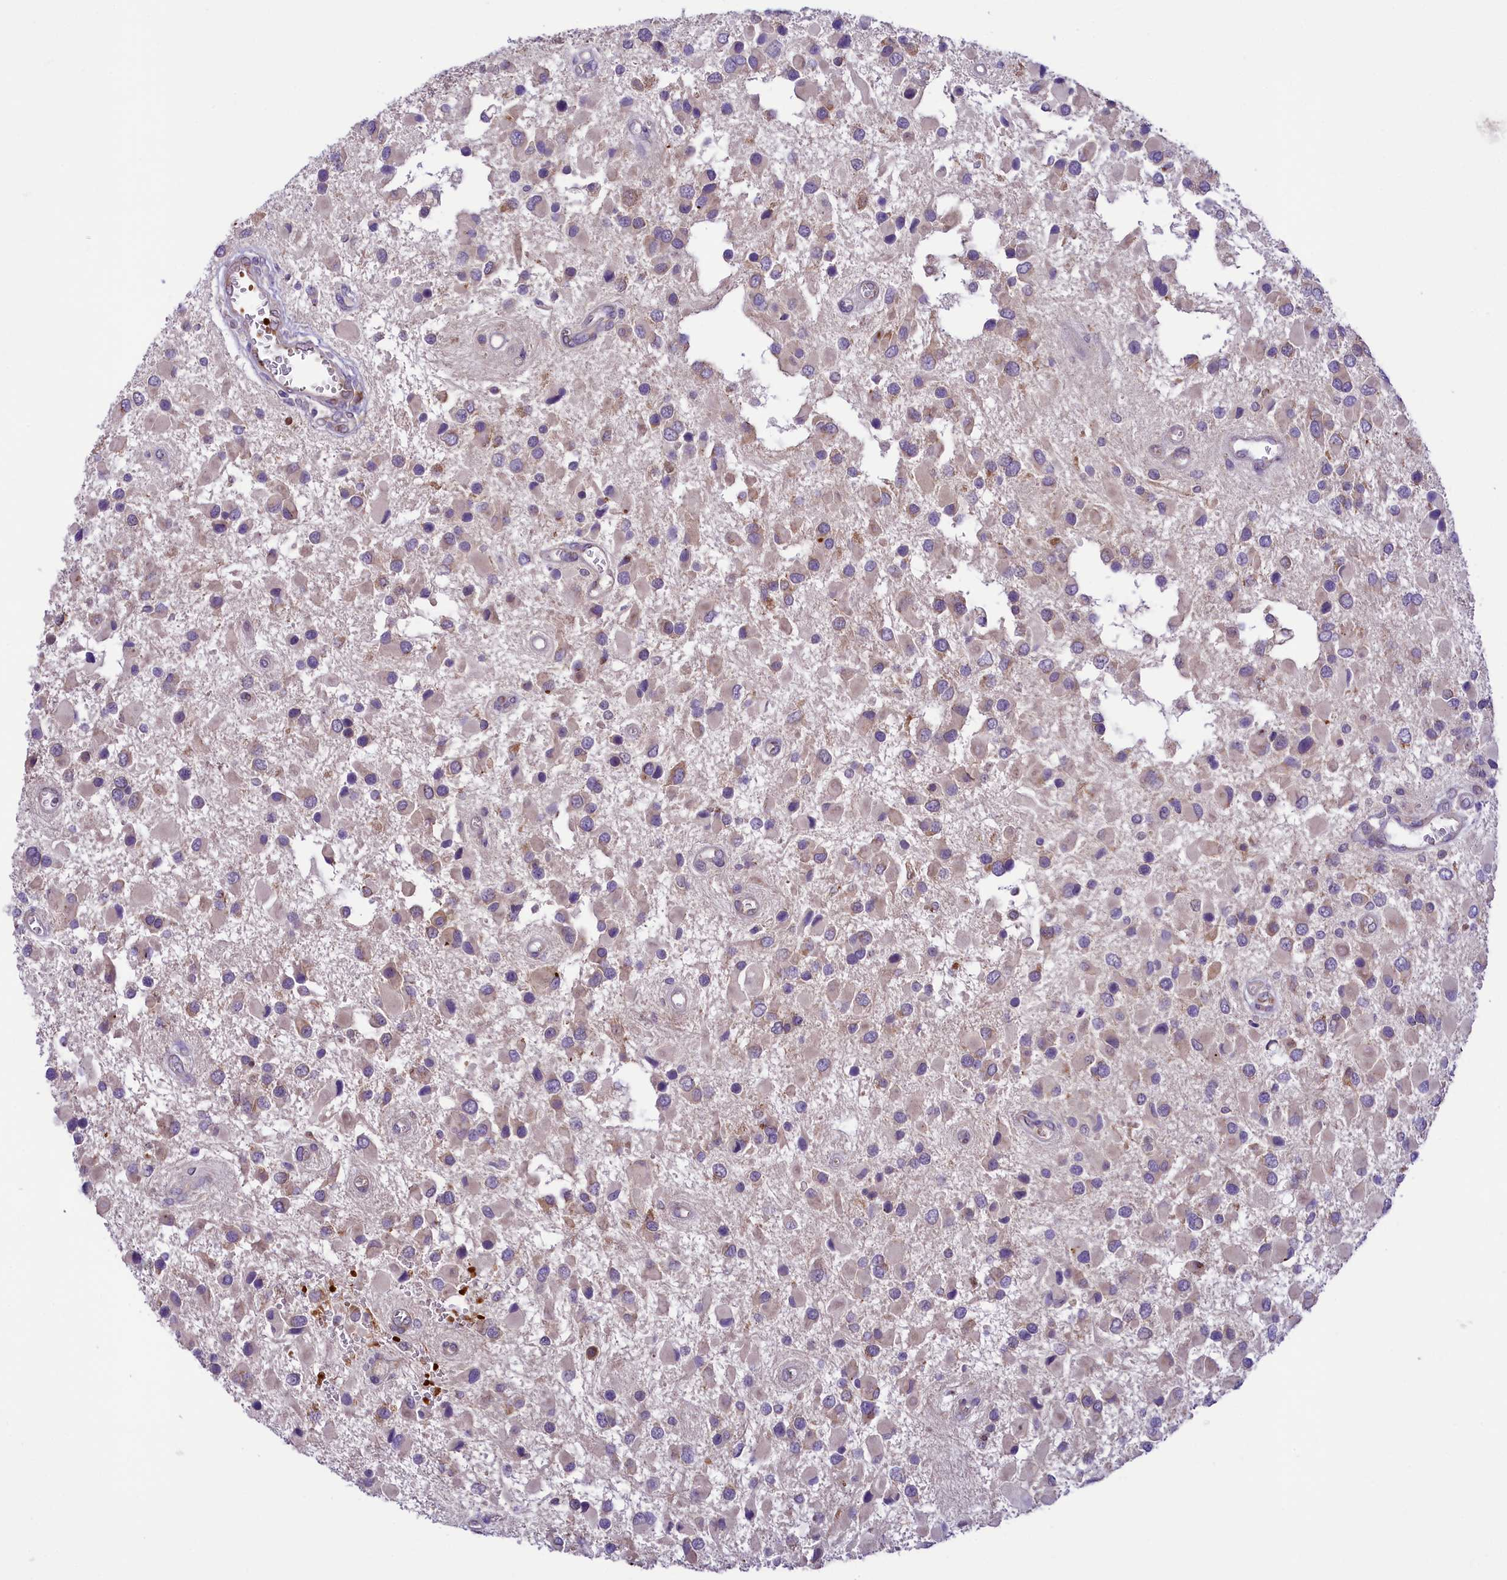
{"staining": {"intensity": "weak", "quantity": "<25%", "location": "cytoplasmic/membranous"}, "tissue": "glioma", "cell_type": "Tumor cells", "image_type": "cancer", "snomed": [{"axis": "morphology", "description": "Glioma, malignant, High grade"}, {"axis": "topography", "description": "Brain"}], "caption": "Immunohistochemistry (IHC) of human malignant glioma (high-grade) demonstrates no positivity in tumor cells.", "gene": "LARP4", "patient": {"sex": "male", "age": 53}}